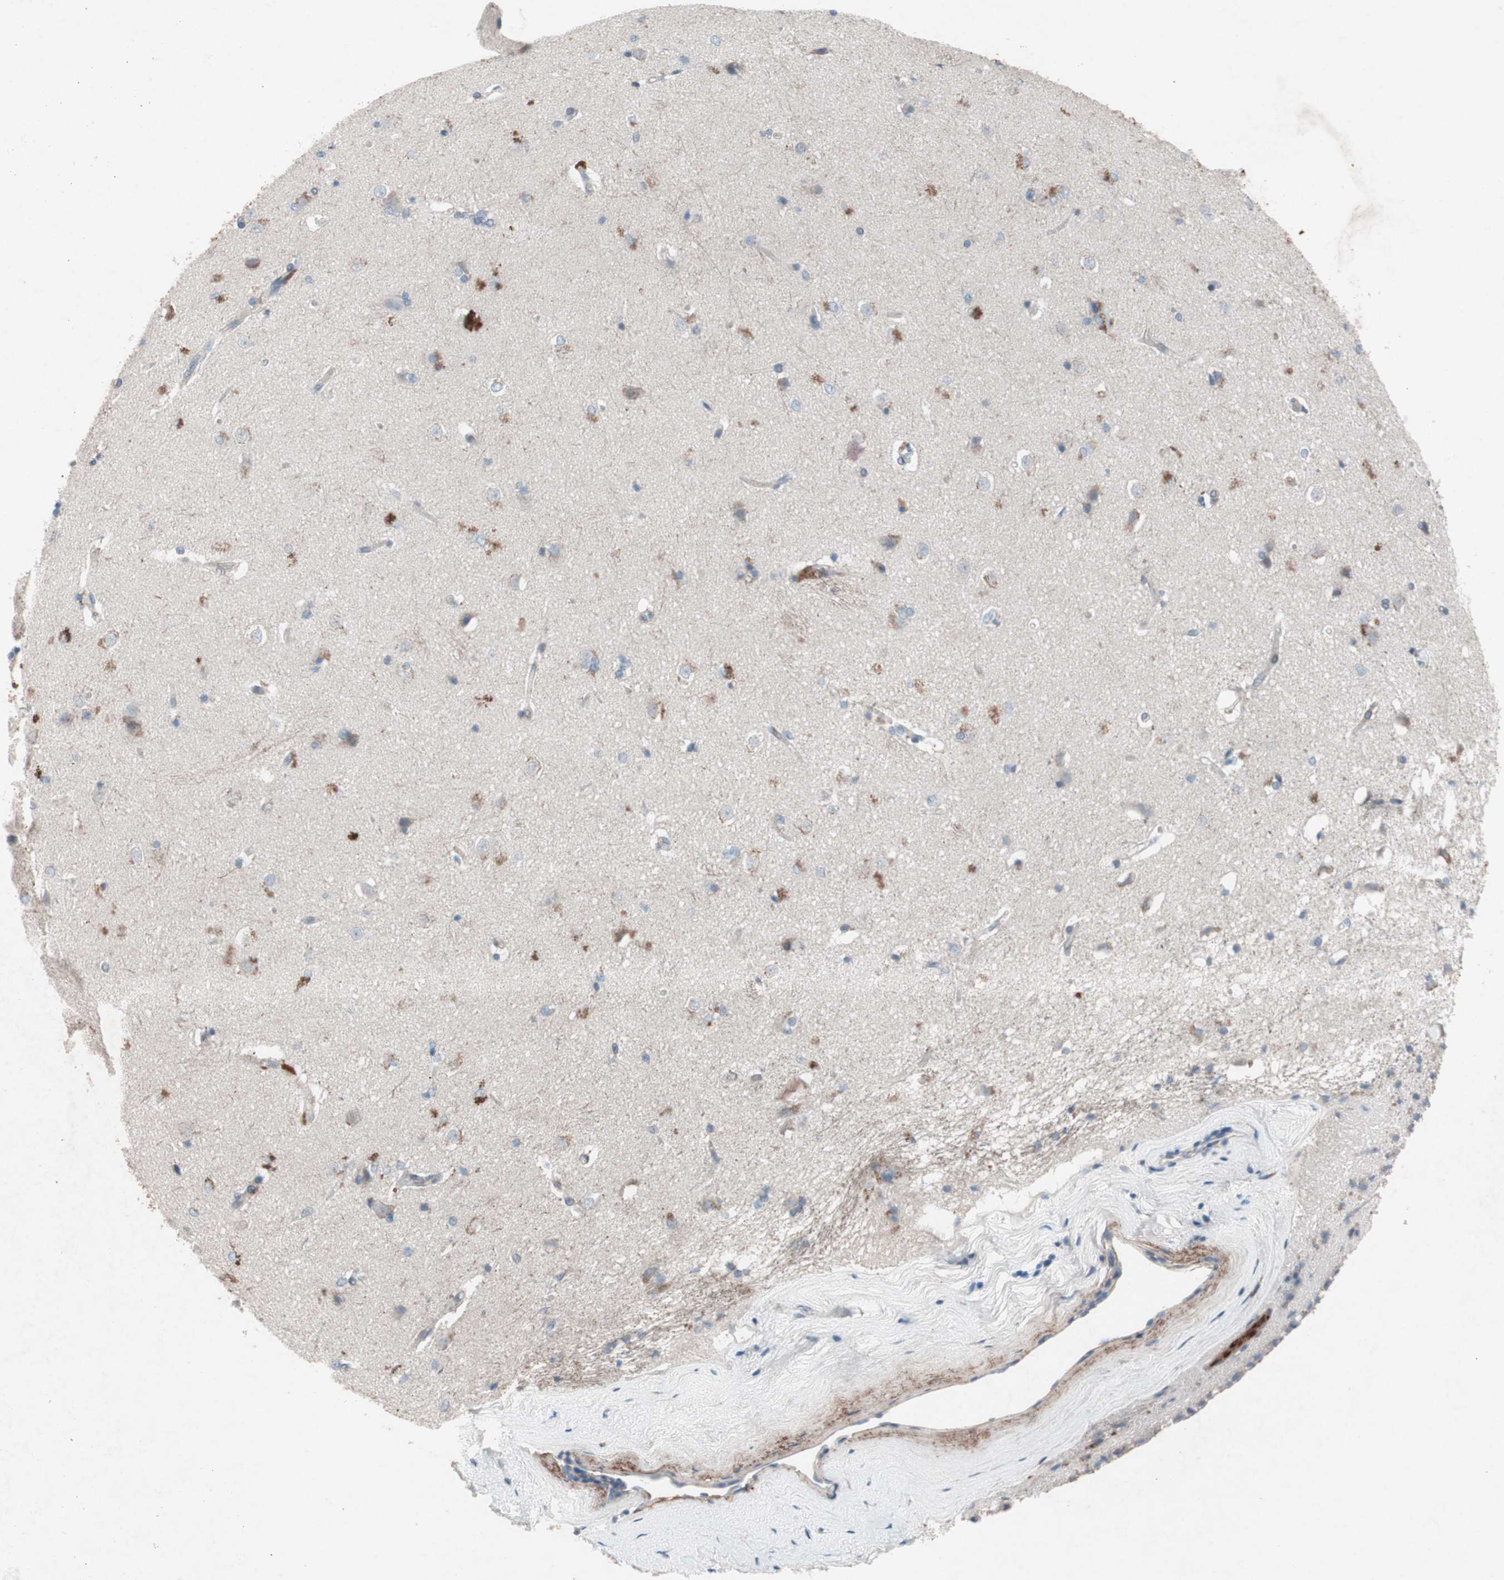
{"staining": {"intensity": "weak", "quantity": "<25%", "location": "cytoplasmic/membranous"}, "tissue": "caudate", "cell_type": "Glial cells", "image_type": "normal", "snomed": [{"axis": "morphology", "description": "Normal tissue, NOS"}, {"axis": "topography", "description": "Lateral ventricle wall"}], "caption": "The immunohistochemistry (IHC) histopathology image has no significant staining in glial cells of caudate. (DAB (3,3'-diaminobenzidine) IHC, high magnification).", "gene": "GRB7", "patient": {"sex": "female", "age": 19}}